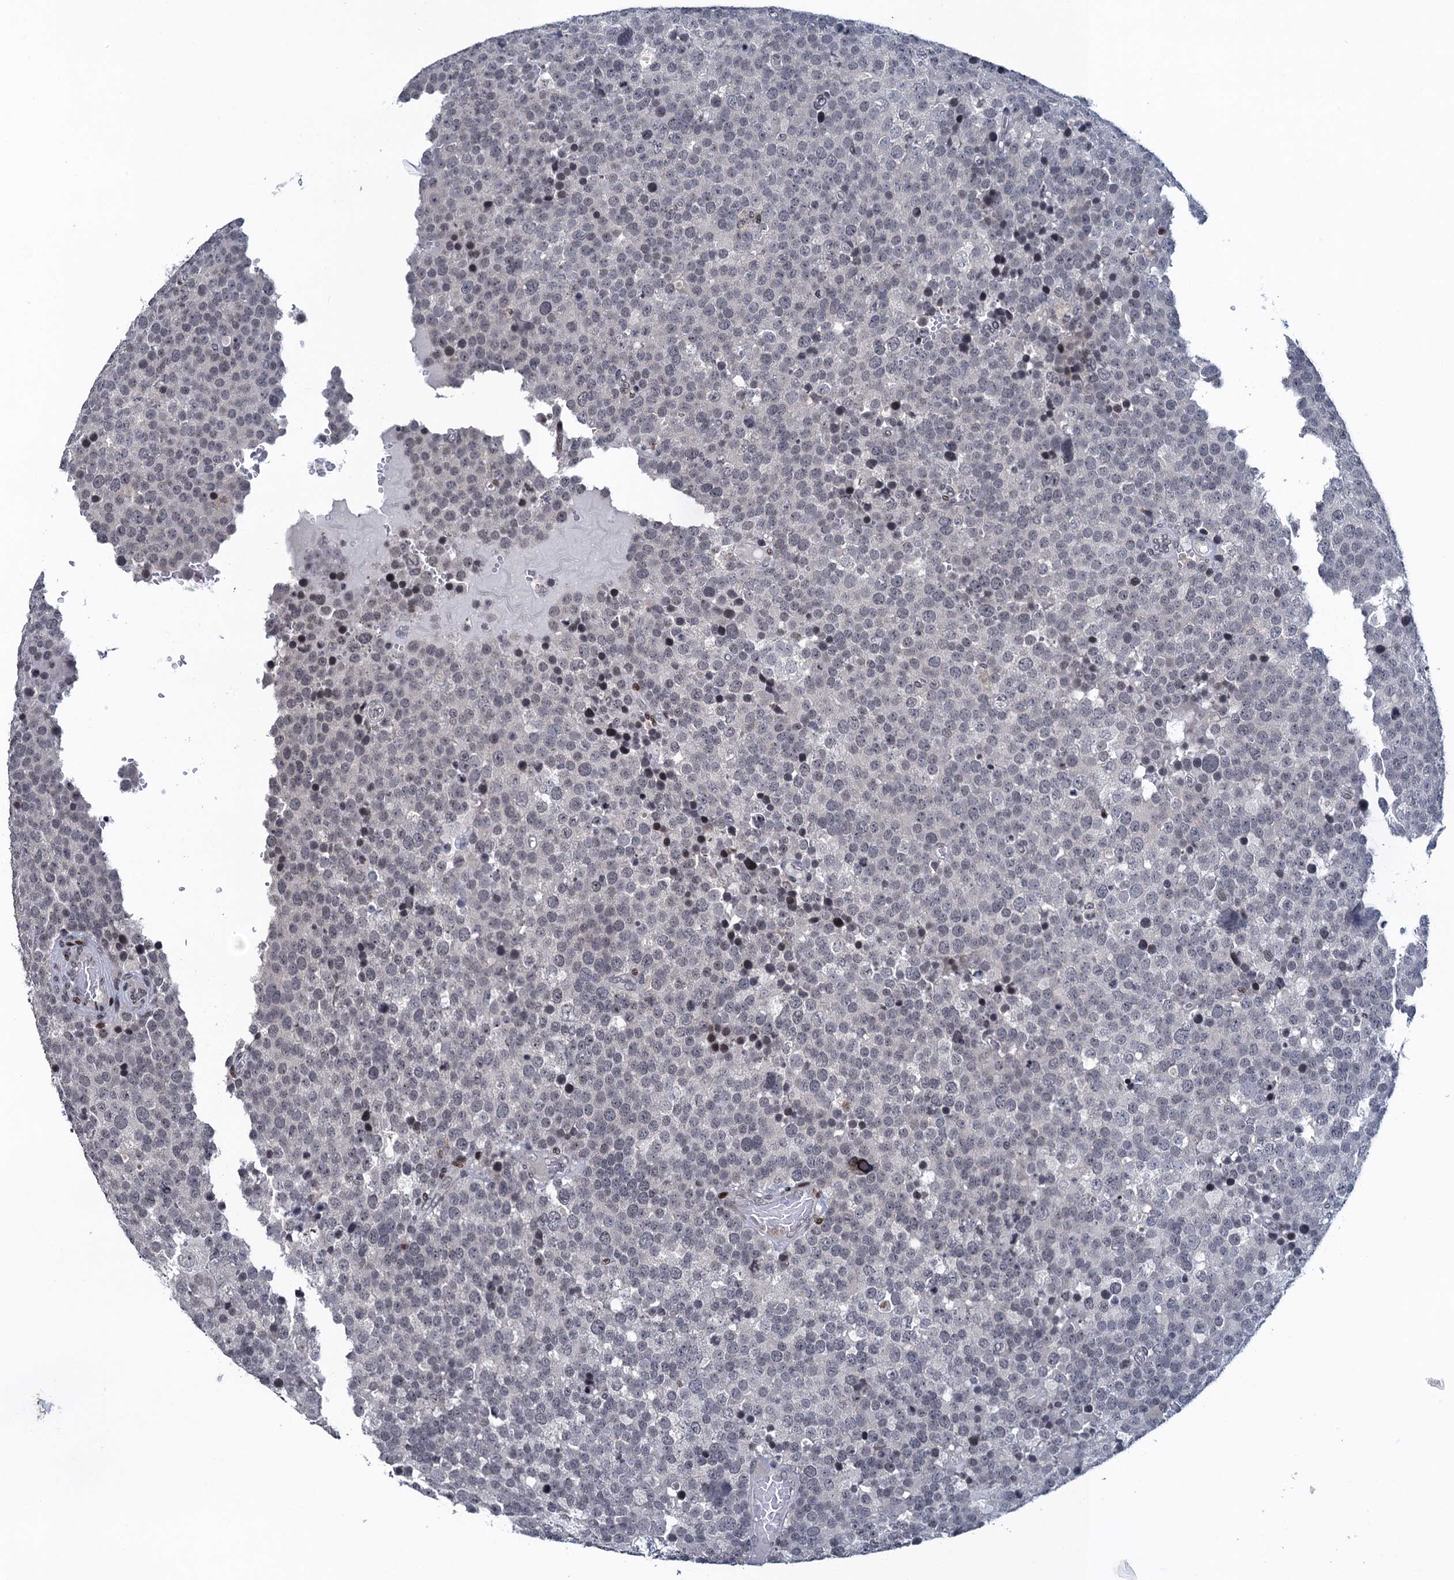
{"staining": {"intensity": "negative", "quantity": "none", "location": "none"}, "tissue": "testis cancer", "cell_type": "Tumor cells", "image_type": "cancer", "snomed": [{"axis": "morphology", "description": "Seminoma, NOS"}, {"axis": "topography", "description": "Testis"}], "caption": "An image of human testis seminoma is negative for staining in tumor cells.", "gene": "FYB1", "patient": {"sex": "male", "age": 71}}